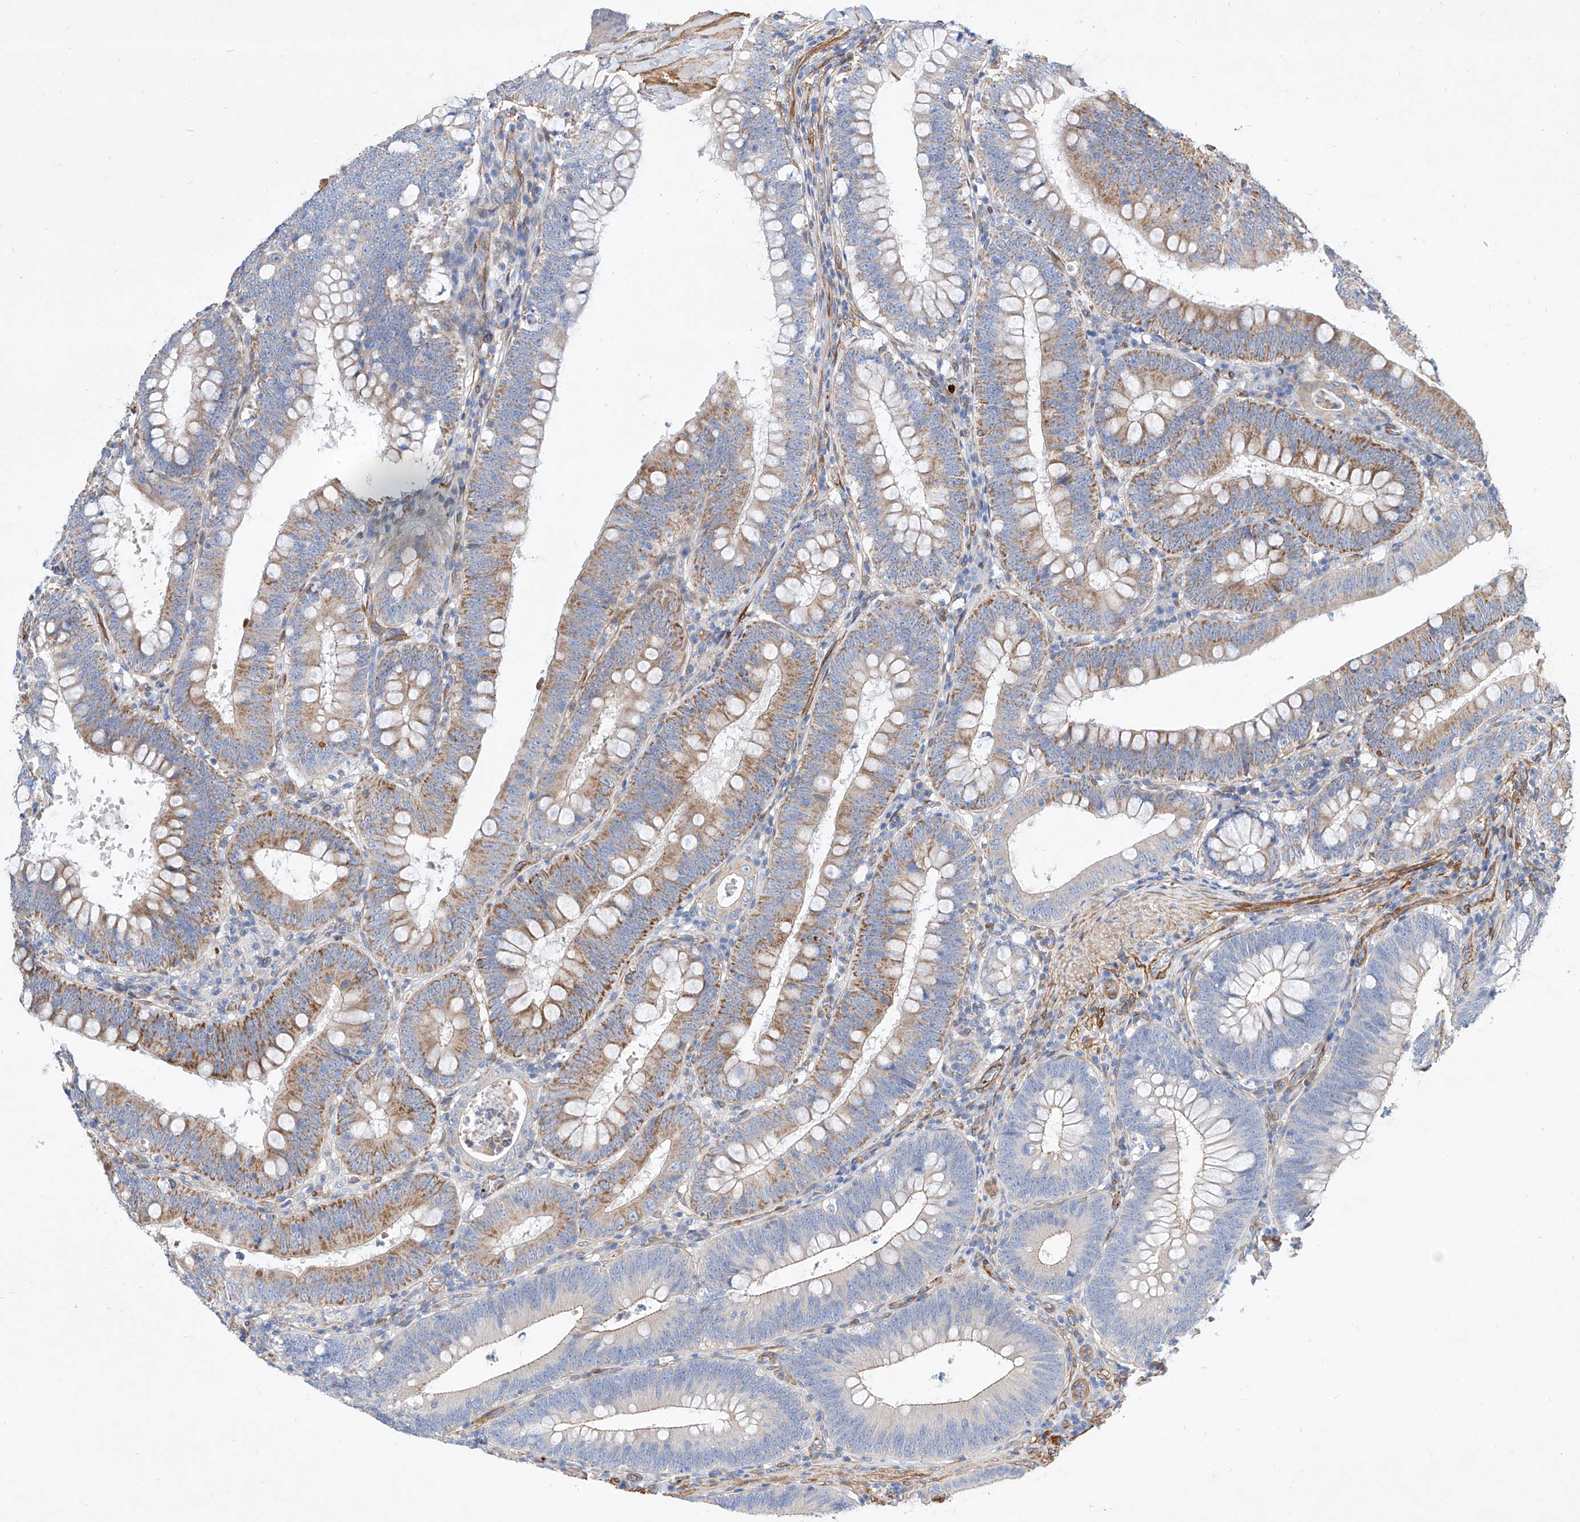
{"staining": {"intensity": "moderate", "quantity": "25%-75%", "location": "cytoplasmic/membranous"}, "tissue": "colorectal cancer", "cell_type": "Tumor cells", "image_type": "cancer", "snomed": [{"axis": "morphology", "description": "Normal tissue, NOS"}, {"axis": "topography", "description": "Colon"}], "caption": "A histopathology image of colorectal cancer stained for a protein reveals moderate cytoplasmic/membranous brown staining in tumor cells. The protein is shown in brown color, while the nuclei are stained blue.", "gene": "TAS2R60", "patient": {"sex": "female", "age": 82}}